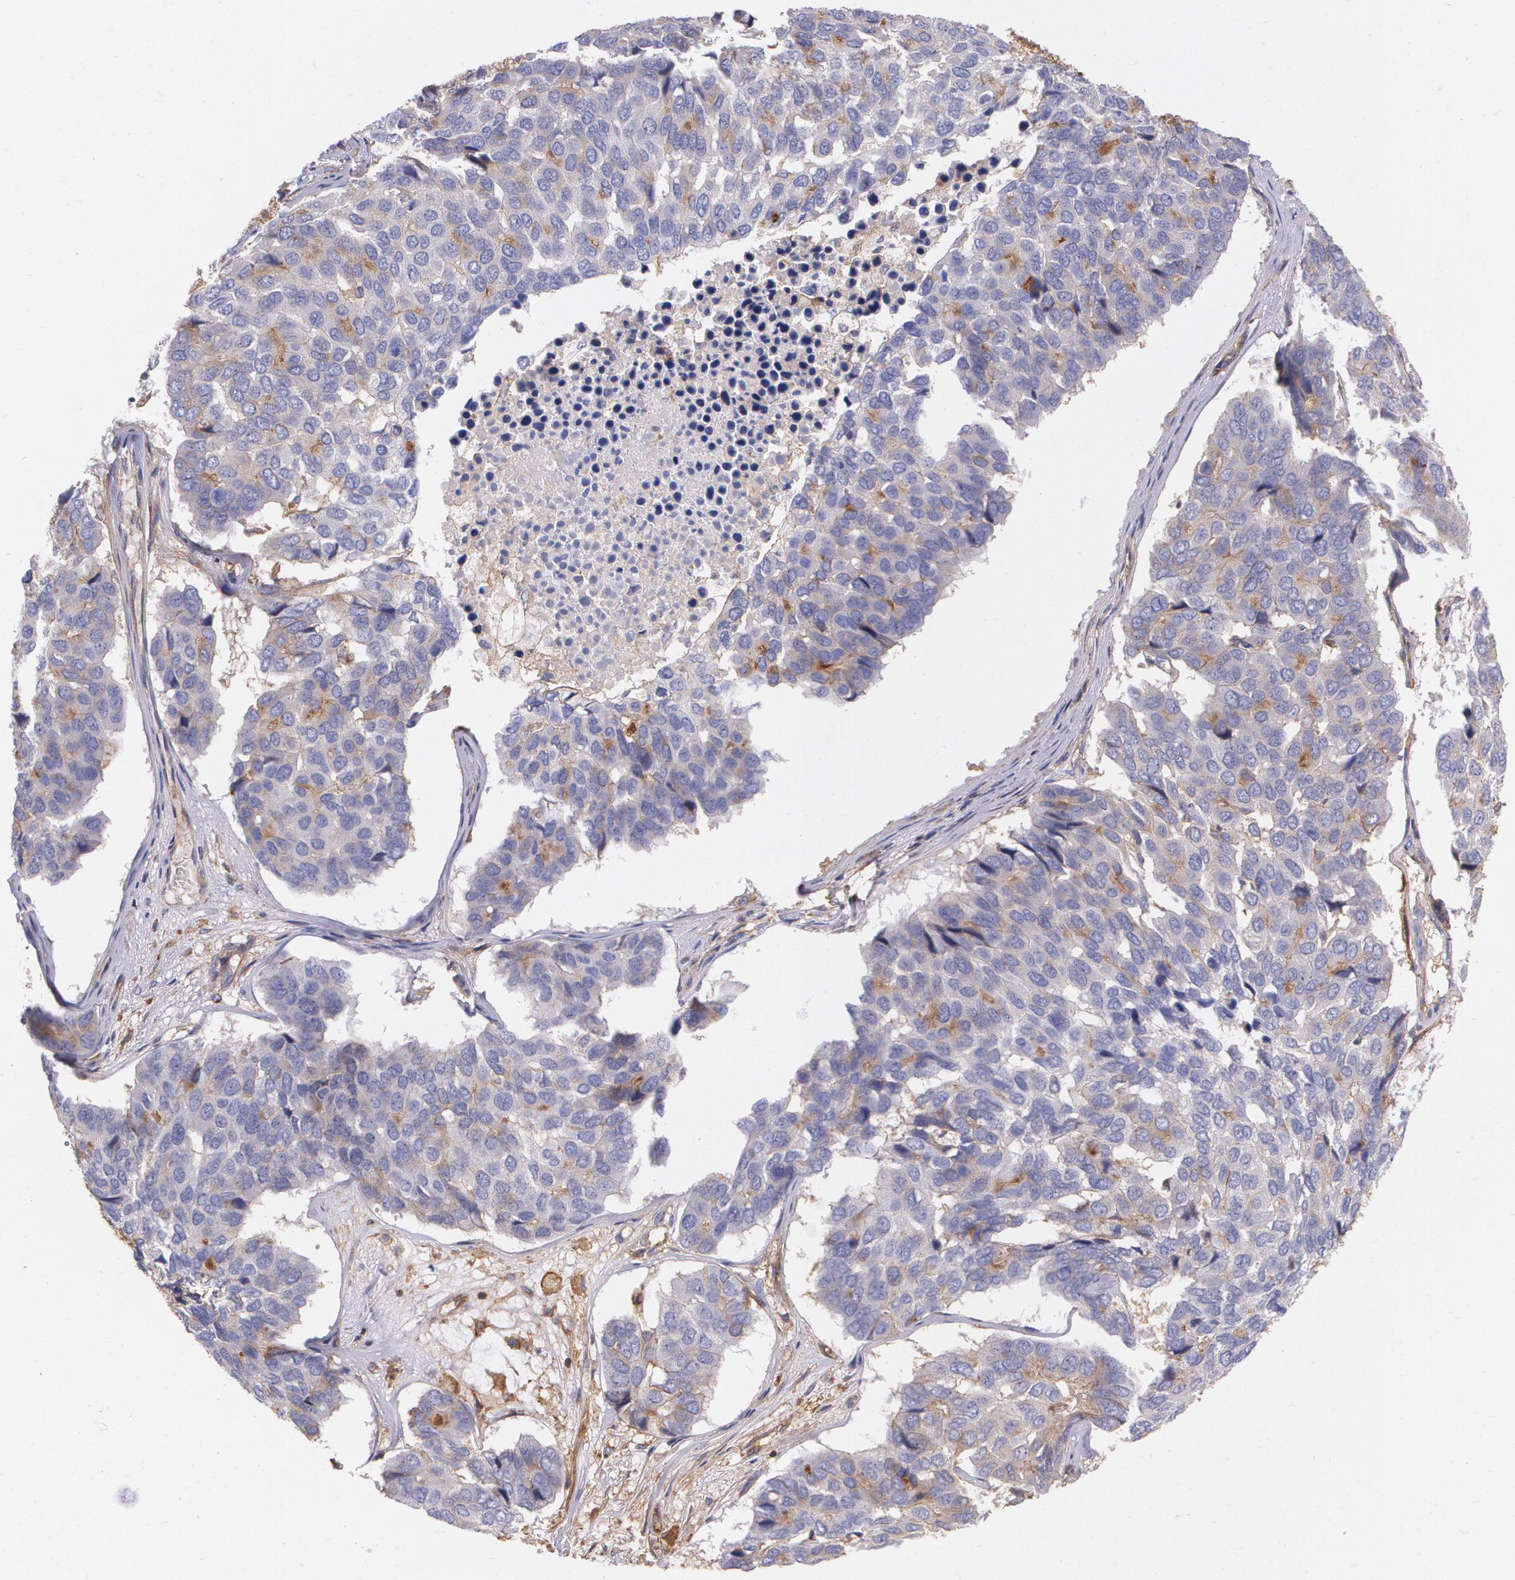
{"staining": {"intensity": "weak", "quantity": "<25%", "location": "cytoplasmic/membranous"}, "tissue": "pancreatic cancer", "cell_type": "Tumor cells", "image_type": "cancer", "snomed": [{"axis": "morphology", "description": "Adenocarcinoma, NOS"}, {"axis": "topography", "description": "Pancreas"}], "caption": "Tumor cells show no significant protein positivity in adenocarcinoma (pancreatic). (Brightfield microscopy of DAB IHC at high magnification).", "gene": "B2M", "patient": {"sex": "male", "age": 50}}